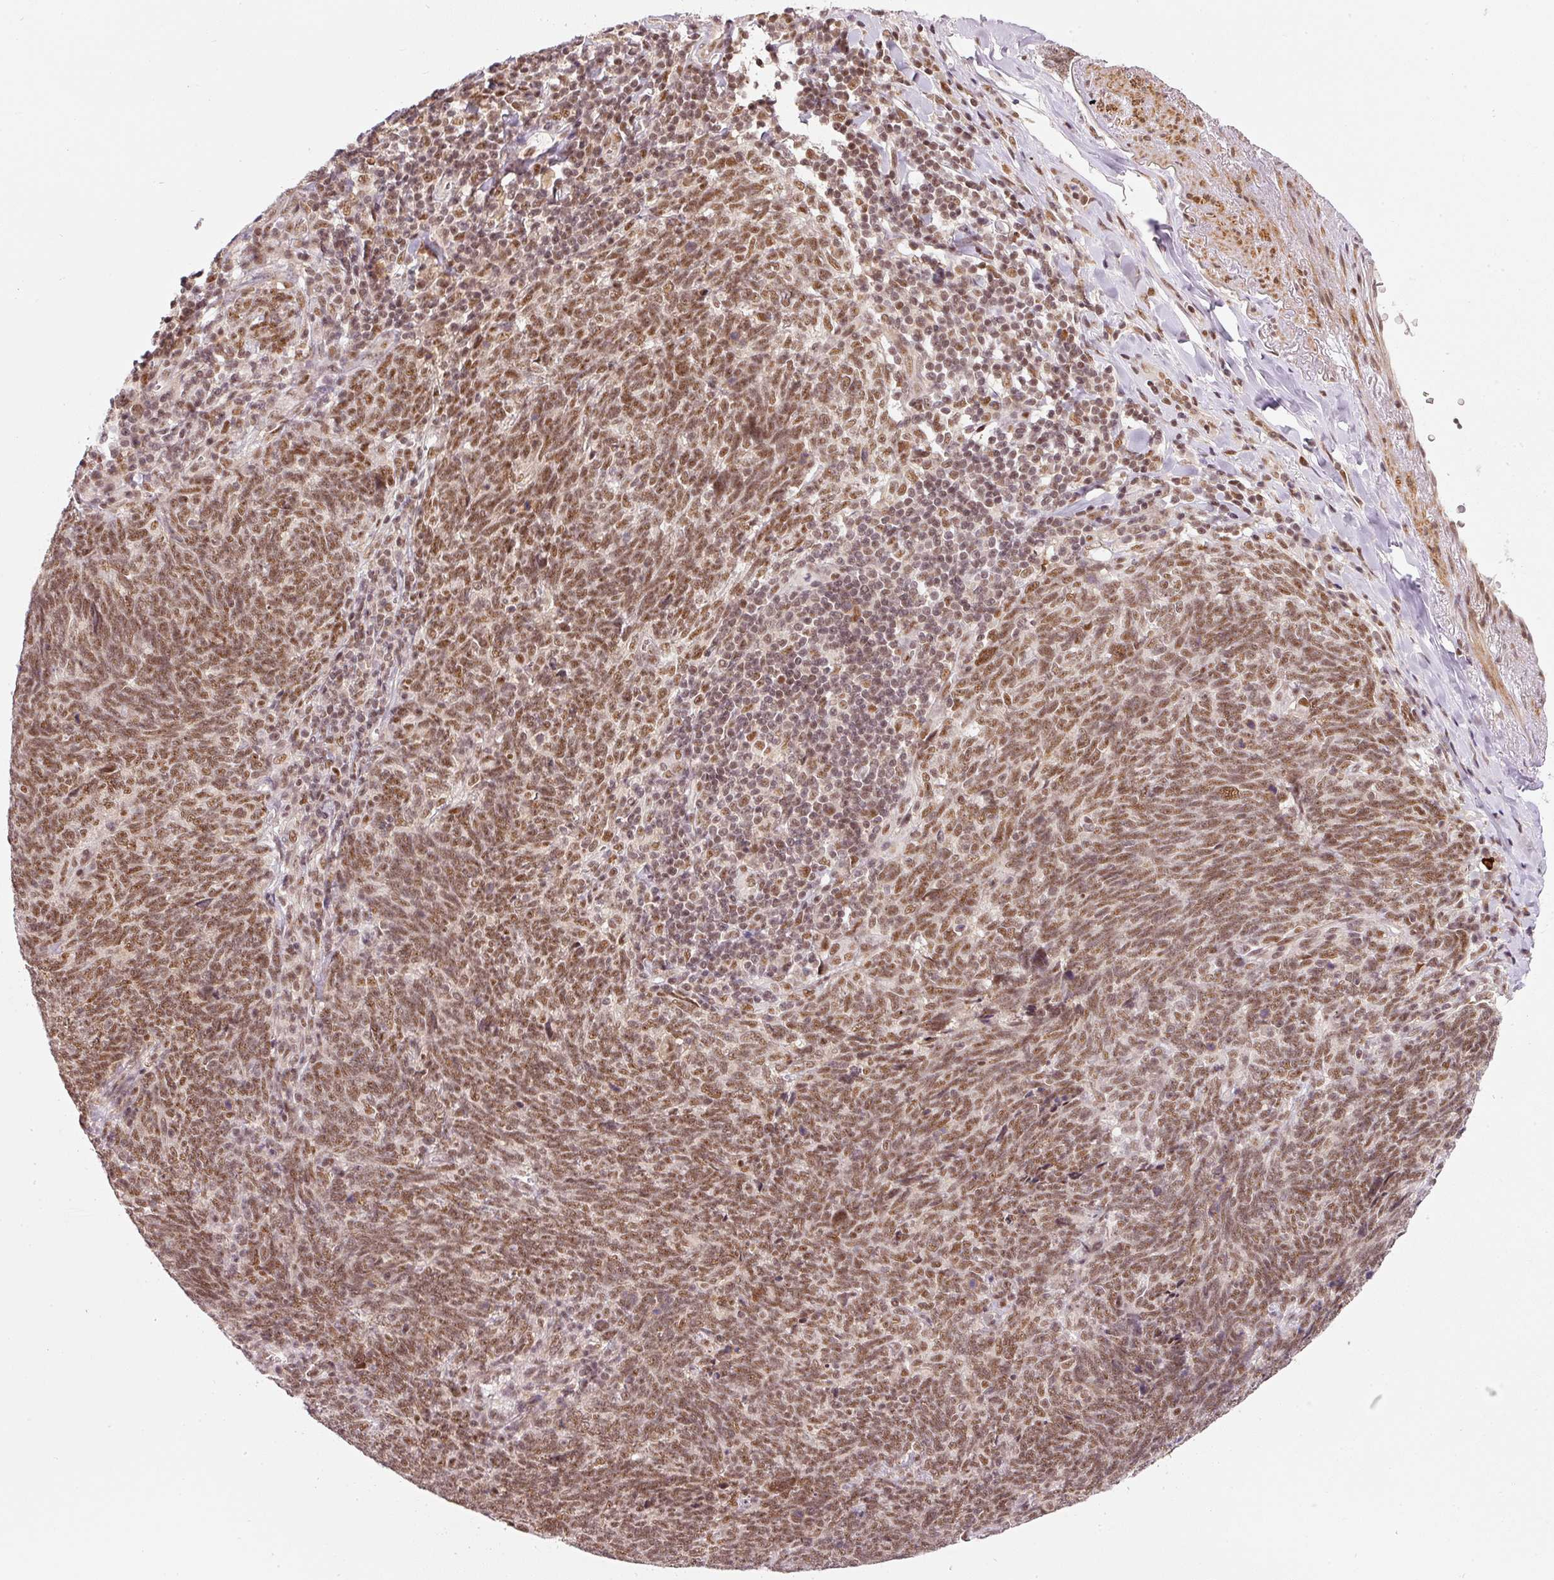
{"staining": {"intensity": "moderate", "quantity": ">75%", "location": "nuclear"}, "tissue": "lung cancer", "cell_type": "Tumor cells", "image_type": "cancer", "snomed": [{"axis": "morphology", "description": "Squamous cell carcinoma, NOS"}, {"axis": "topography", "description": "Lung"}], "caption": "Moderate nuclear protein expression is seen in approximately >75% of tumor cells in lung cancer (squamous cell carcinoma). (Brightfield microscopy of DAB IHC at high magnification).", "gene": "THOC6", "patient": {"sex": "female", "age": 72}}